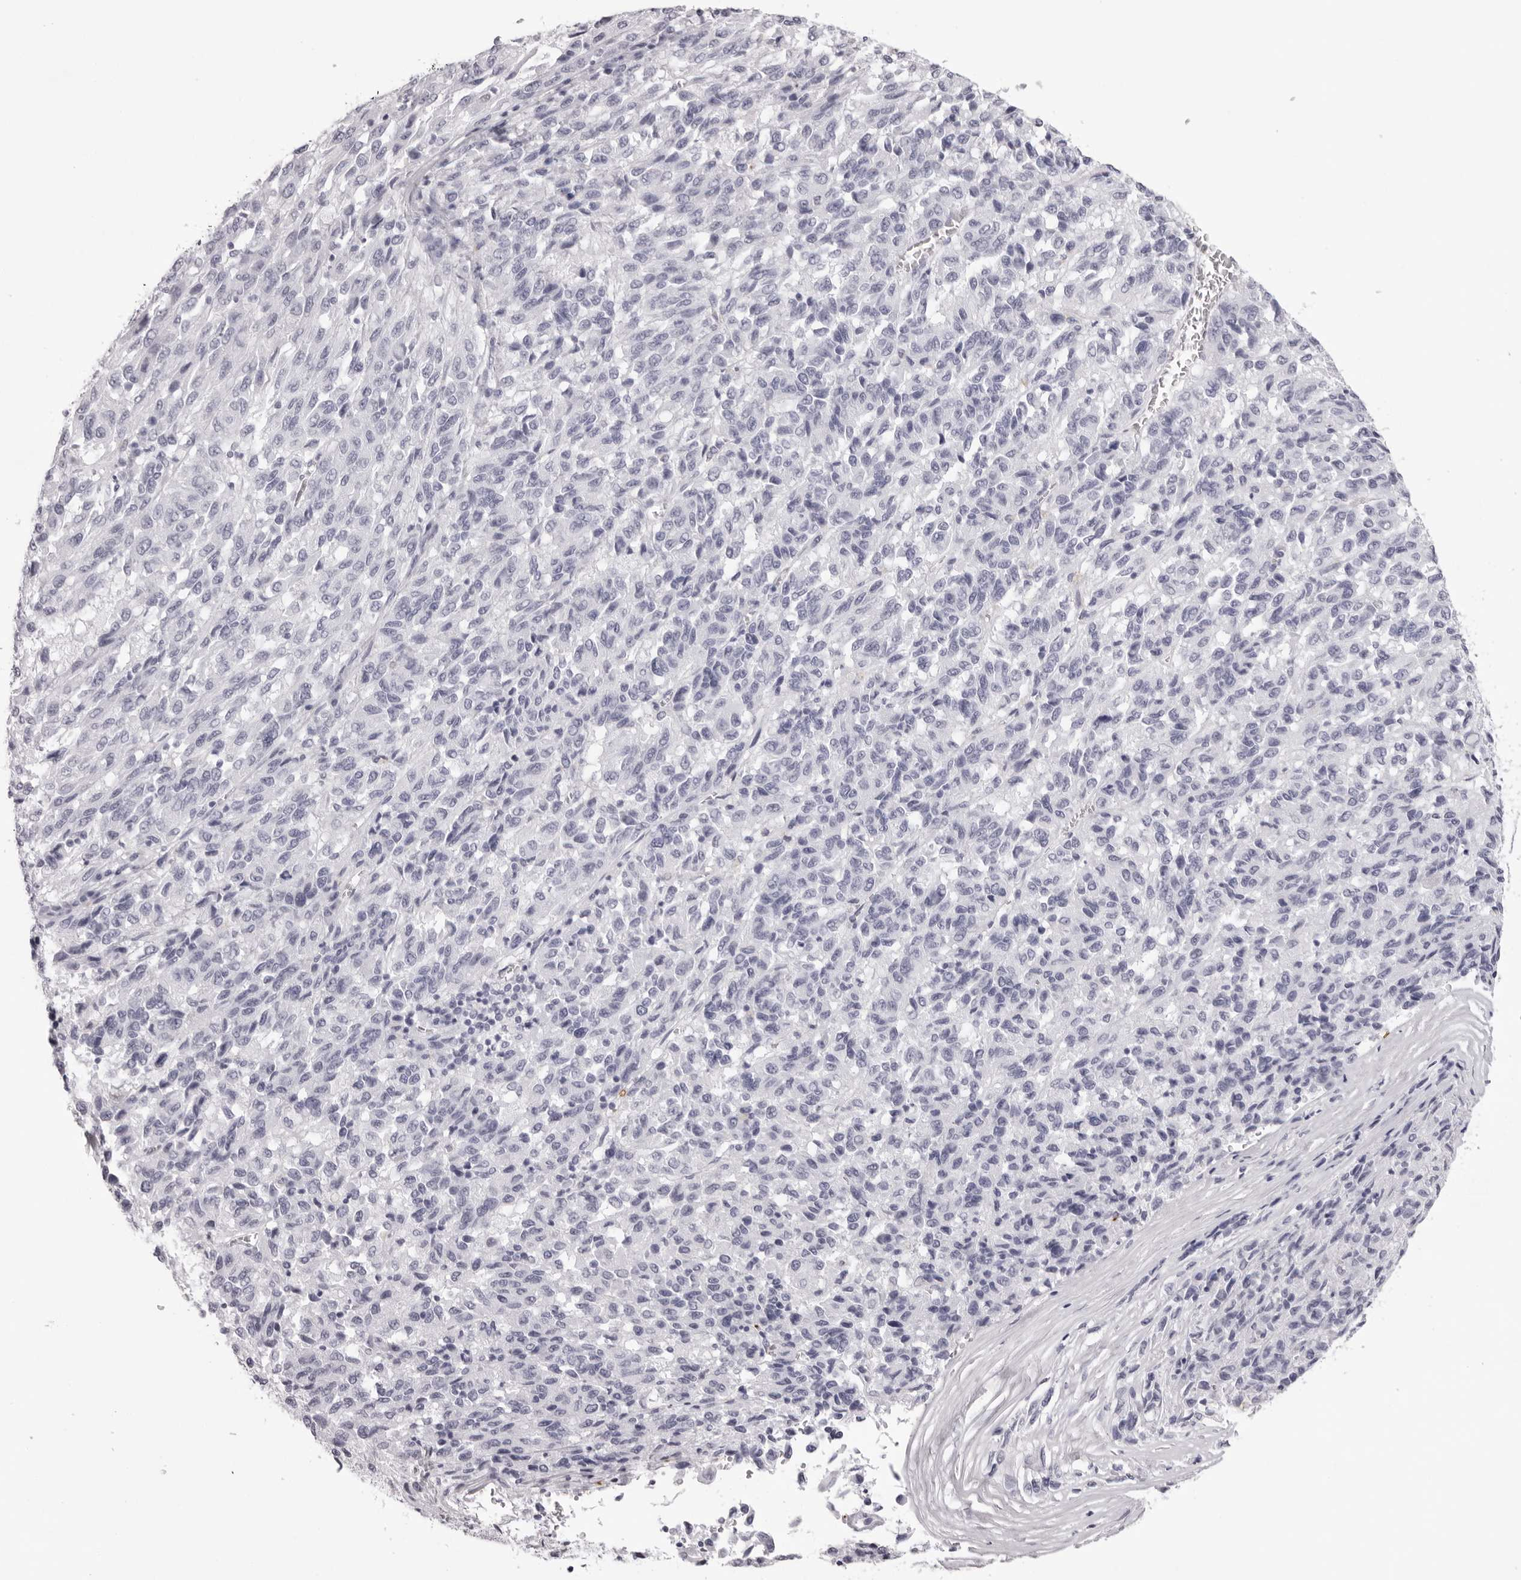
{"staining": {"intensity": "negative", "quantity": "none", "location": "none"}, "tissue": "melanoma", "cell_type": "Tumor cells", "image_type": "cancer", "snomed": [{"axis": "morphology", "description": "Malignant melanoma, Metastatic site"}, {"axis": "topography", "description": "Lung"}], "caption": "Melanoma was stained to show a protein in brown. There is no significant positivity in tumor cells.", "gene": "SPTA1", "patient": {"sex": "male", "age": 64}}